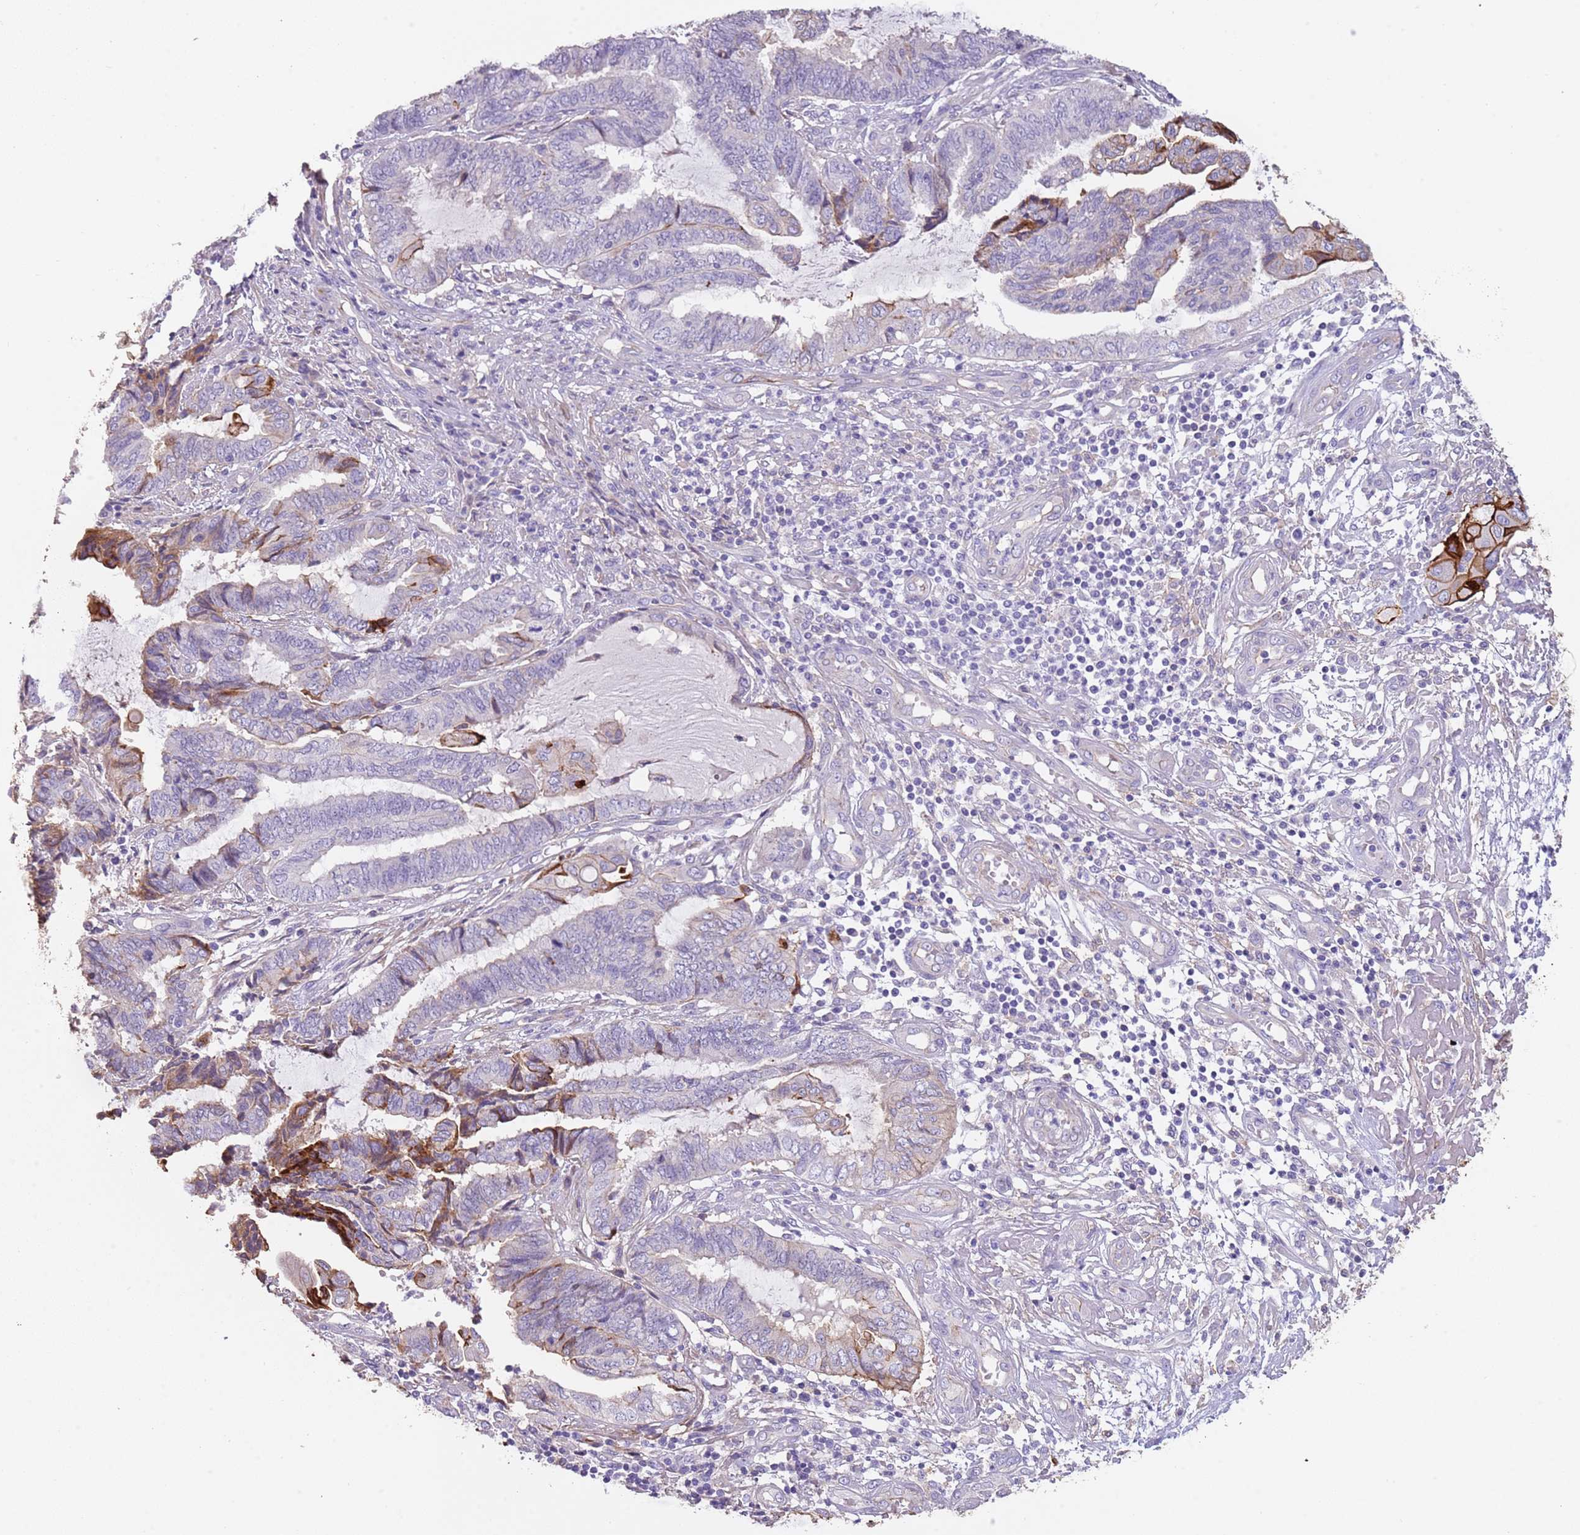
{"staining": {"intensity": "moderate", "quantity": "<25%", "location": "cytoplasmic/membranous"}, "tissue": "endometrial cancer", "cell_type": "Tumor cells", "image_type": "cancer", "snomed": [{"axis": "morphology", "description": "Adenocarcinoma, NOS"}, {"axis": "topography", "description": "Uterus"}, {"axis": "topography", "description": "Endometrium"}], "caption": "Immunohistochemistry (IHC) of human adenocarcinoma (endometrial) displays low levels of moderate cytoplasmic/membranous positivity in approximately <25% of tumor cells. The staining is performed using DAB (3,3'-diaminobenzidine) brown chromogen to label protein expression. The nuclei are counter-stained blue using hematoxylin.", "gene": "NBPF3", "patient": {"sex": "female", "age": 70}}